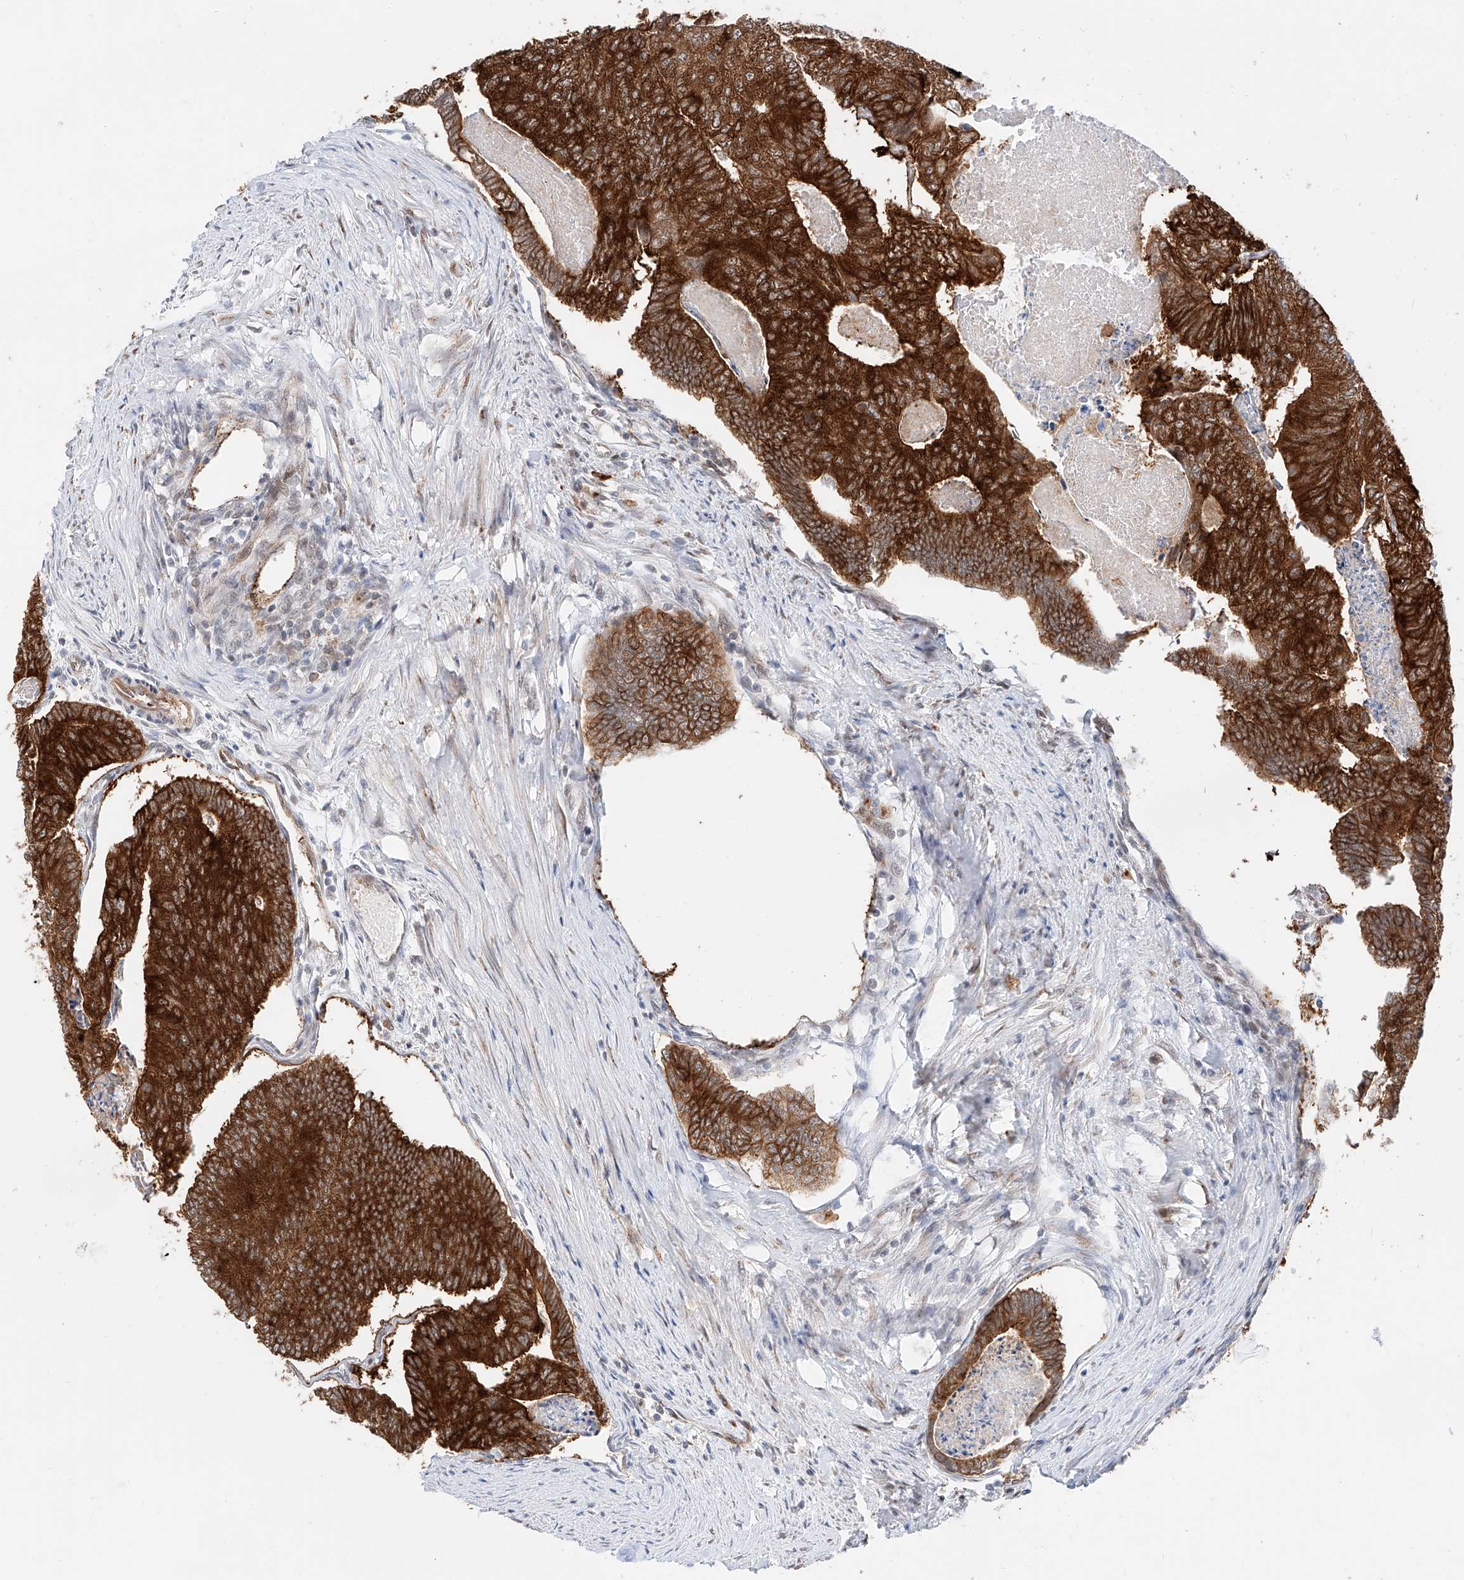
{"staining": {"intensity": "strong", "quantity": ">75%", "location": "cytoplasmic/membranous"}, "tissue": "colorectal cancer", "cell_type": "Tumor cells", "image_type": "cancer", "snomed": [{"axis": "morphology", "description": "Adenocarcinoma, NOS"}, {"axis": "topography", "description": "Colon"}], "caption": "The histopathology image reveals staining of colorectal cancer, revealing strong cytoplasmic/membranous protein expression (brown color) within tumor cells.", "gene": "CARMIL1", "patient": {"sex": "female", "age": 67}}